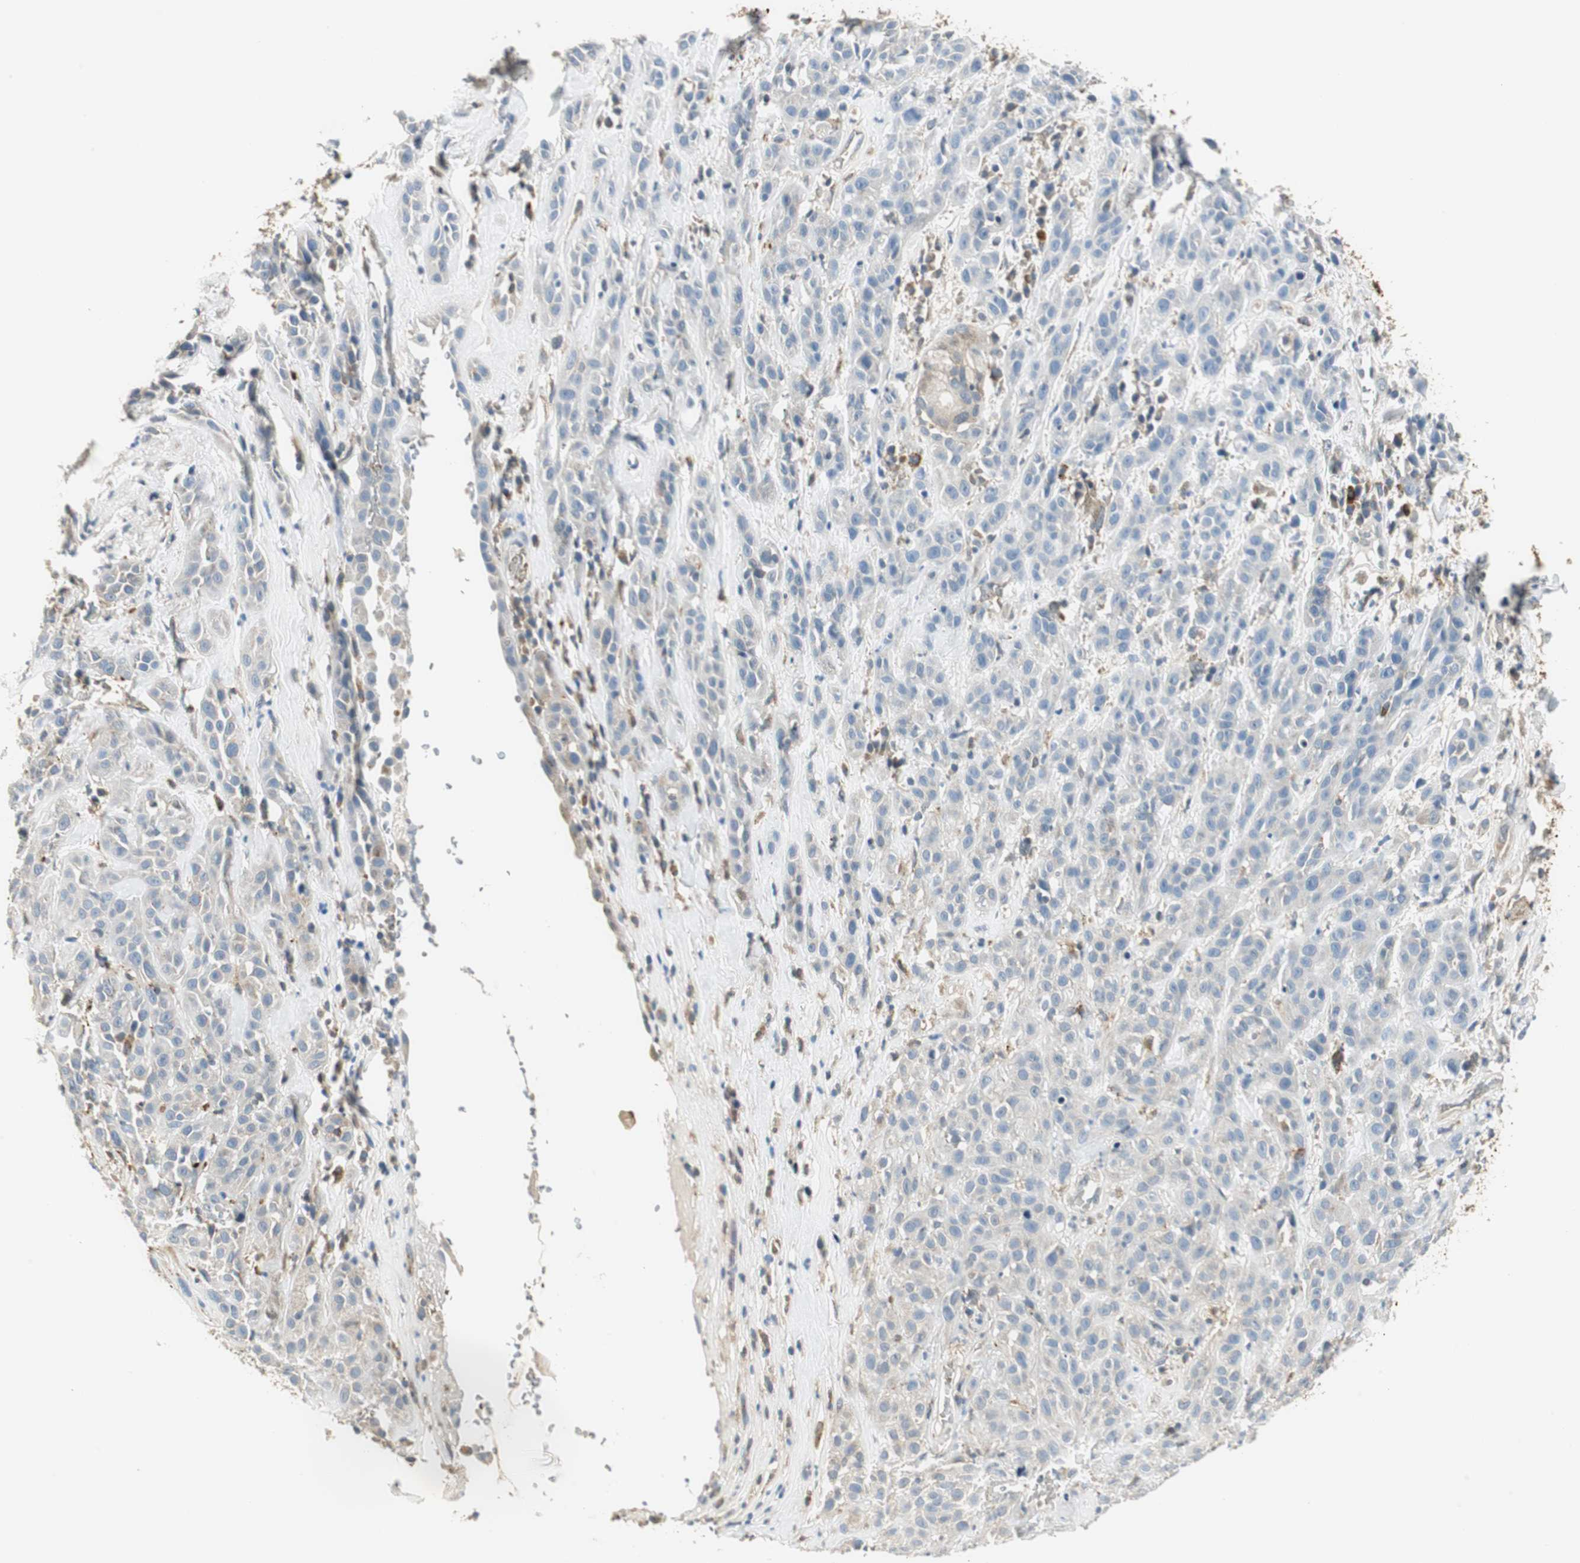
{"staining": {"intensity": "weak", "quantity": "<25%", "location": "cytoplasmic/membranous"}, "tissue": "head and neck cancer", "cell_type": "Tumor cells", "image_type": "cancer", "snomed": [{"axis": "morphology", "description": "Squamous cell carcinoma, NOS"}, {"axis": "topography", "description": "Head-Neck"}], "caption": "Immunohistochemistry micrograph of head and neck squamous cell carcinoma stained for a protein (brown), which demonstrates no expression in tumor cells.", "gene": "NIT1", "patient": {"sex": "male", "age": 62}}